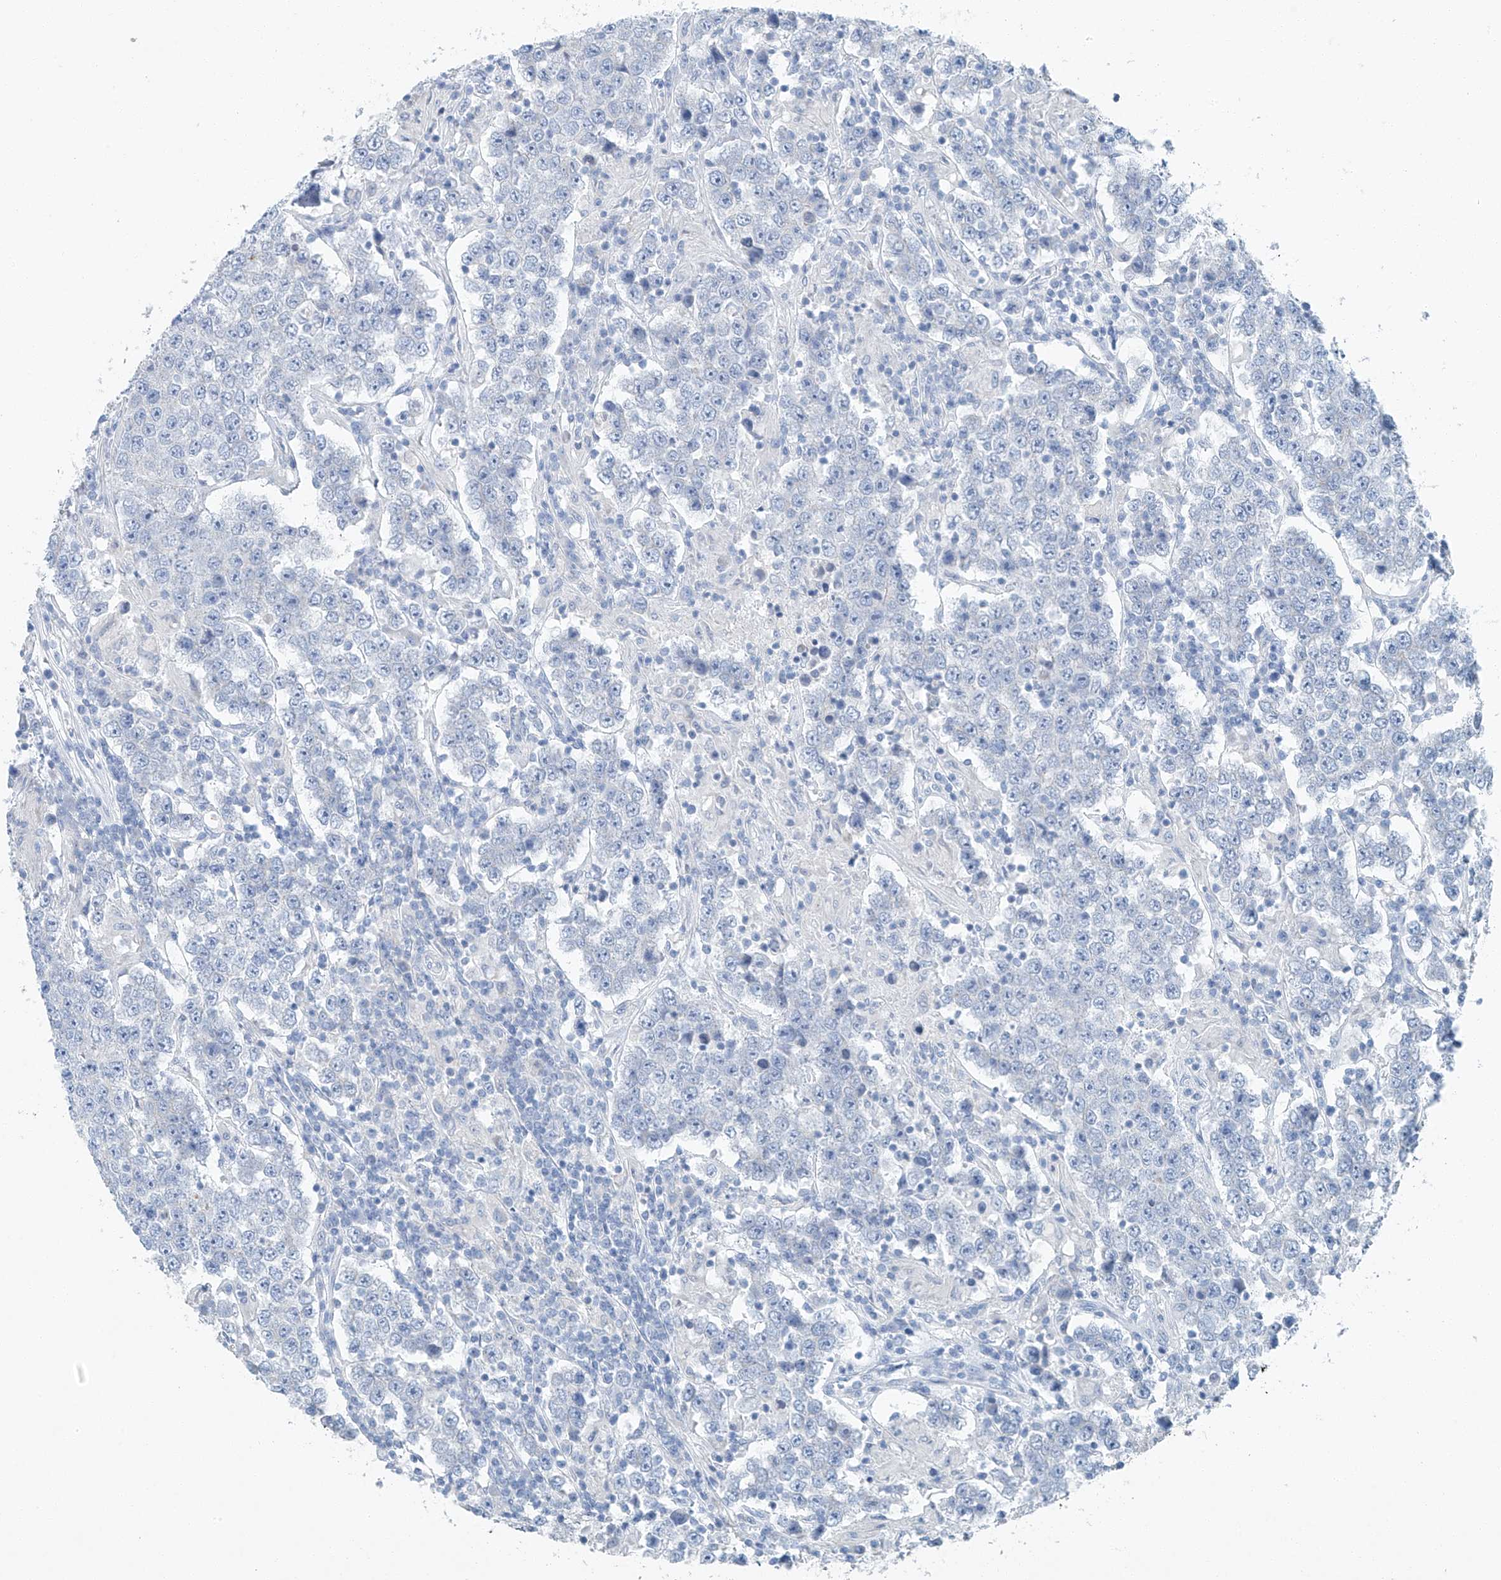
{"staining": {"intensity": "negative", "quantity": "none", "location": "none"}, "tissue": "testis cancer", "cell_type": "Tumor cells", "image_type": "cancer", "snomed": [{"axis": "morphology", "description": "Normal tissue, NOS"}, {"axis": "morphology", "description": "Urothelial carcinoma, High grade"}, {"axis": "morphology", "description": "Seminoma, NOS"}, {"axis": "morphology", "description": "Carcinoma, Embryonal, NOS"}, {"axis": "topography", "description": "Urinary bladder"}, {"axis": "topography", "description": "Testis"}], "caption": "High magnification brightfield microscopy of high-grade urothelial carcinoma (testis) stained with DAB (3,3'-diaminobenzidine) (brown) and counterstained with hematoxylin (blue): tumor cells show no significant positivity.", "gene": "C1orf87", "patient": {"sex": "male", "age": 41}}